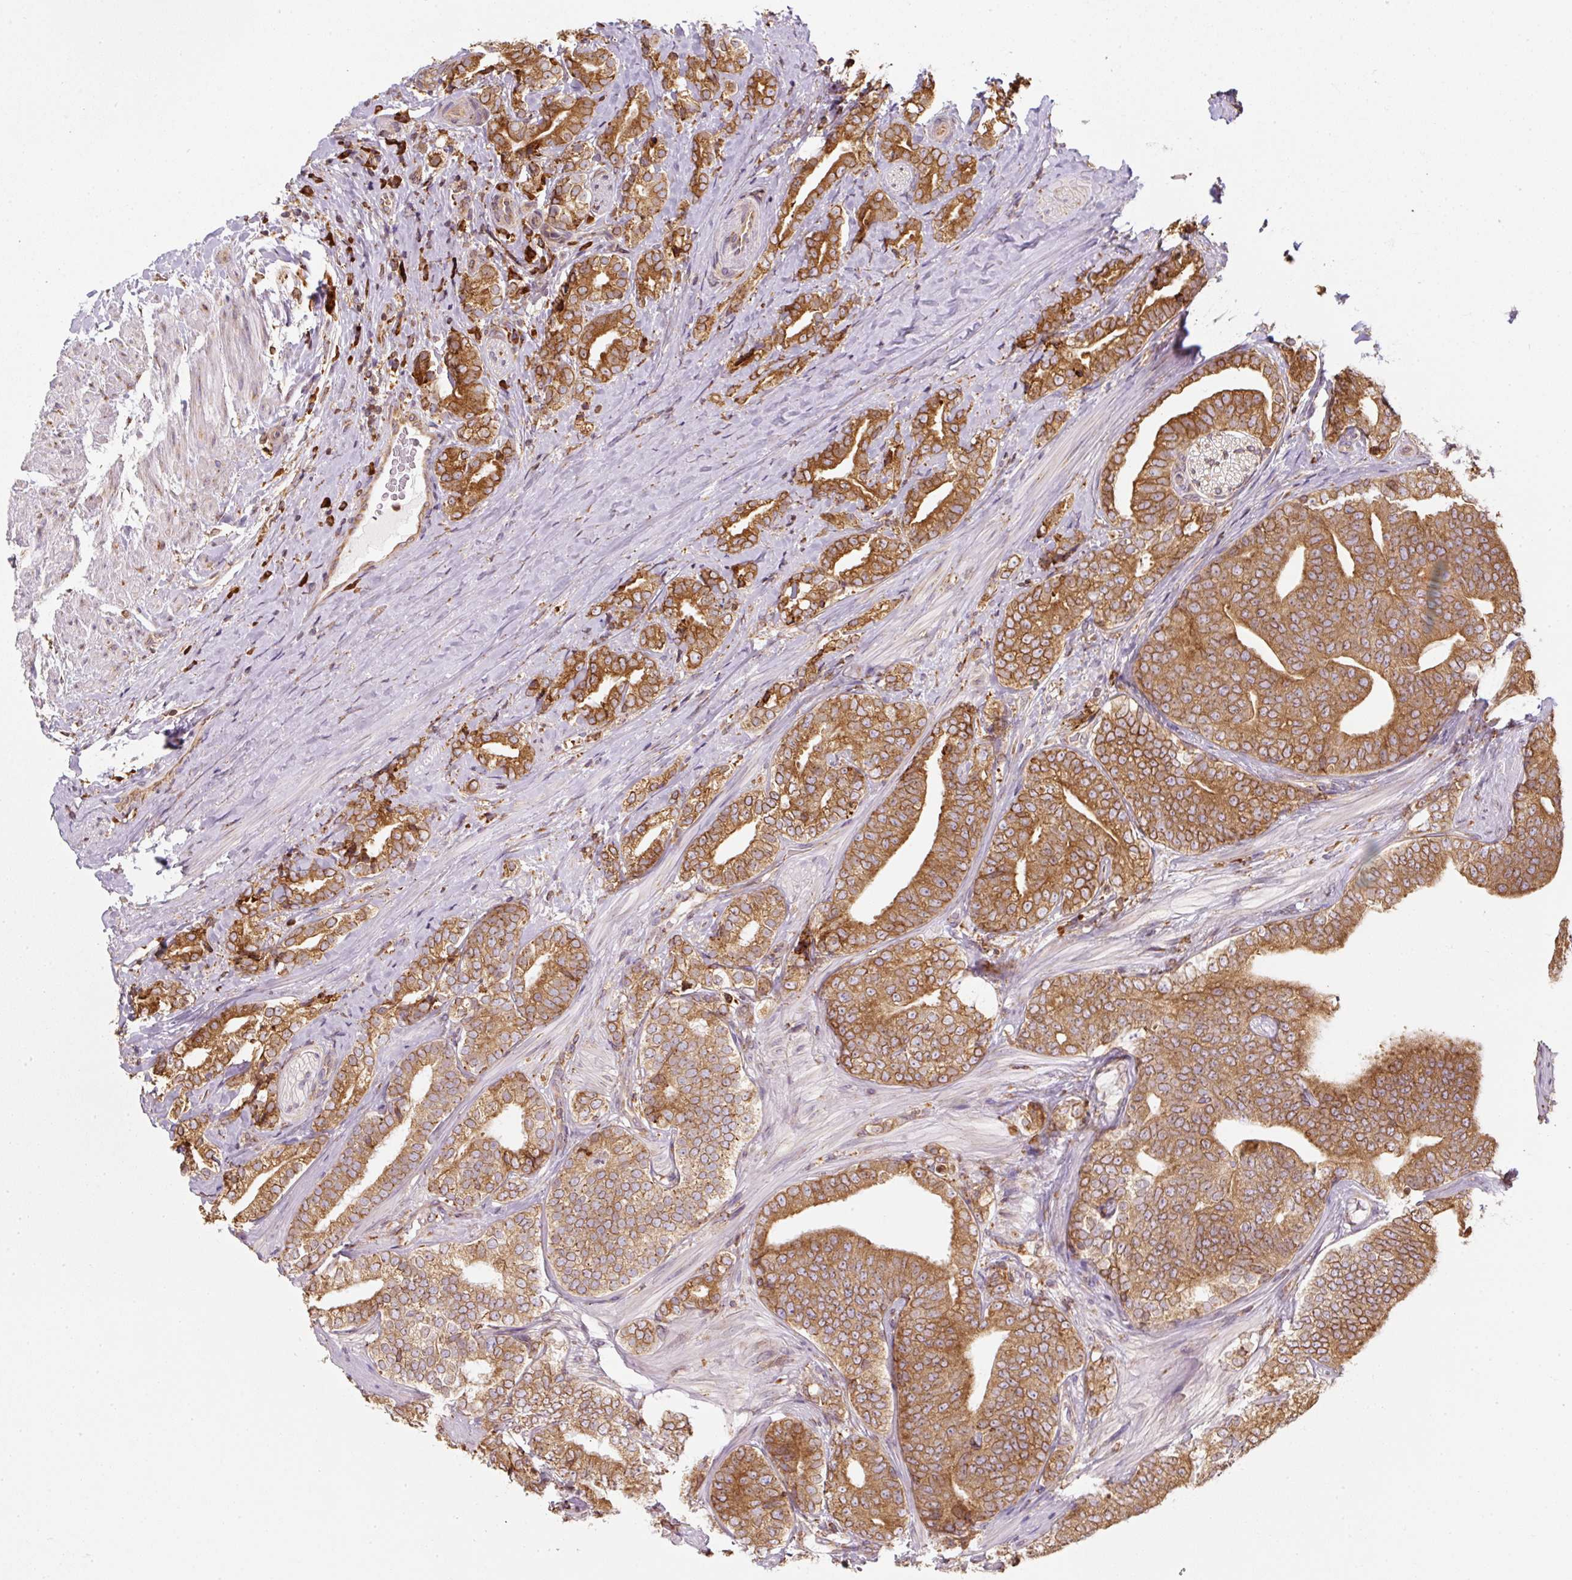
{"staining": {"intensity": "strong", "quantity": ">75%", "location": "cytoplasmic/membranous"}, "tissue": "prostate cancer", "cell_type": "Tumor cells", "image_type": "cancer", "snomed": [{"axis": "morphology", "description": "Adenocarcinoma, High grade"}, {"axis": "topography", "description": "Prostate"}], "caption": "Strong cytoplasmic/membranous positivity for a protein is seen in approximately >75% of tumor cells of prostate high-grade adenocarcinoma using immunohistochemistry (IHC).", "gene": "PRKCSH", "patient": {"sex": "male", "age": 72}}